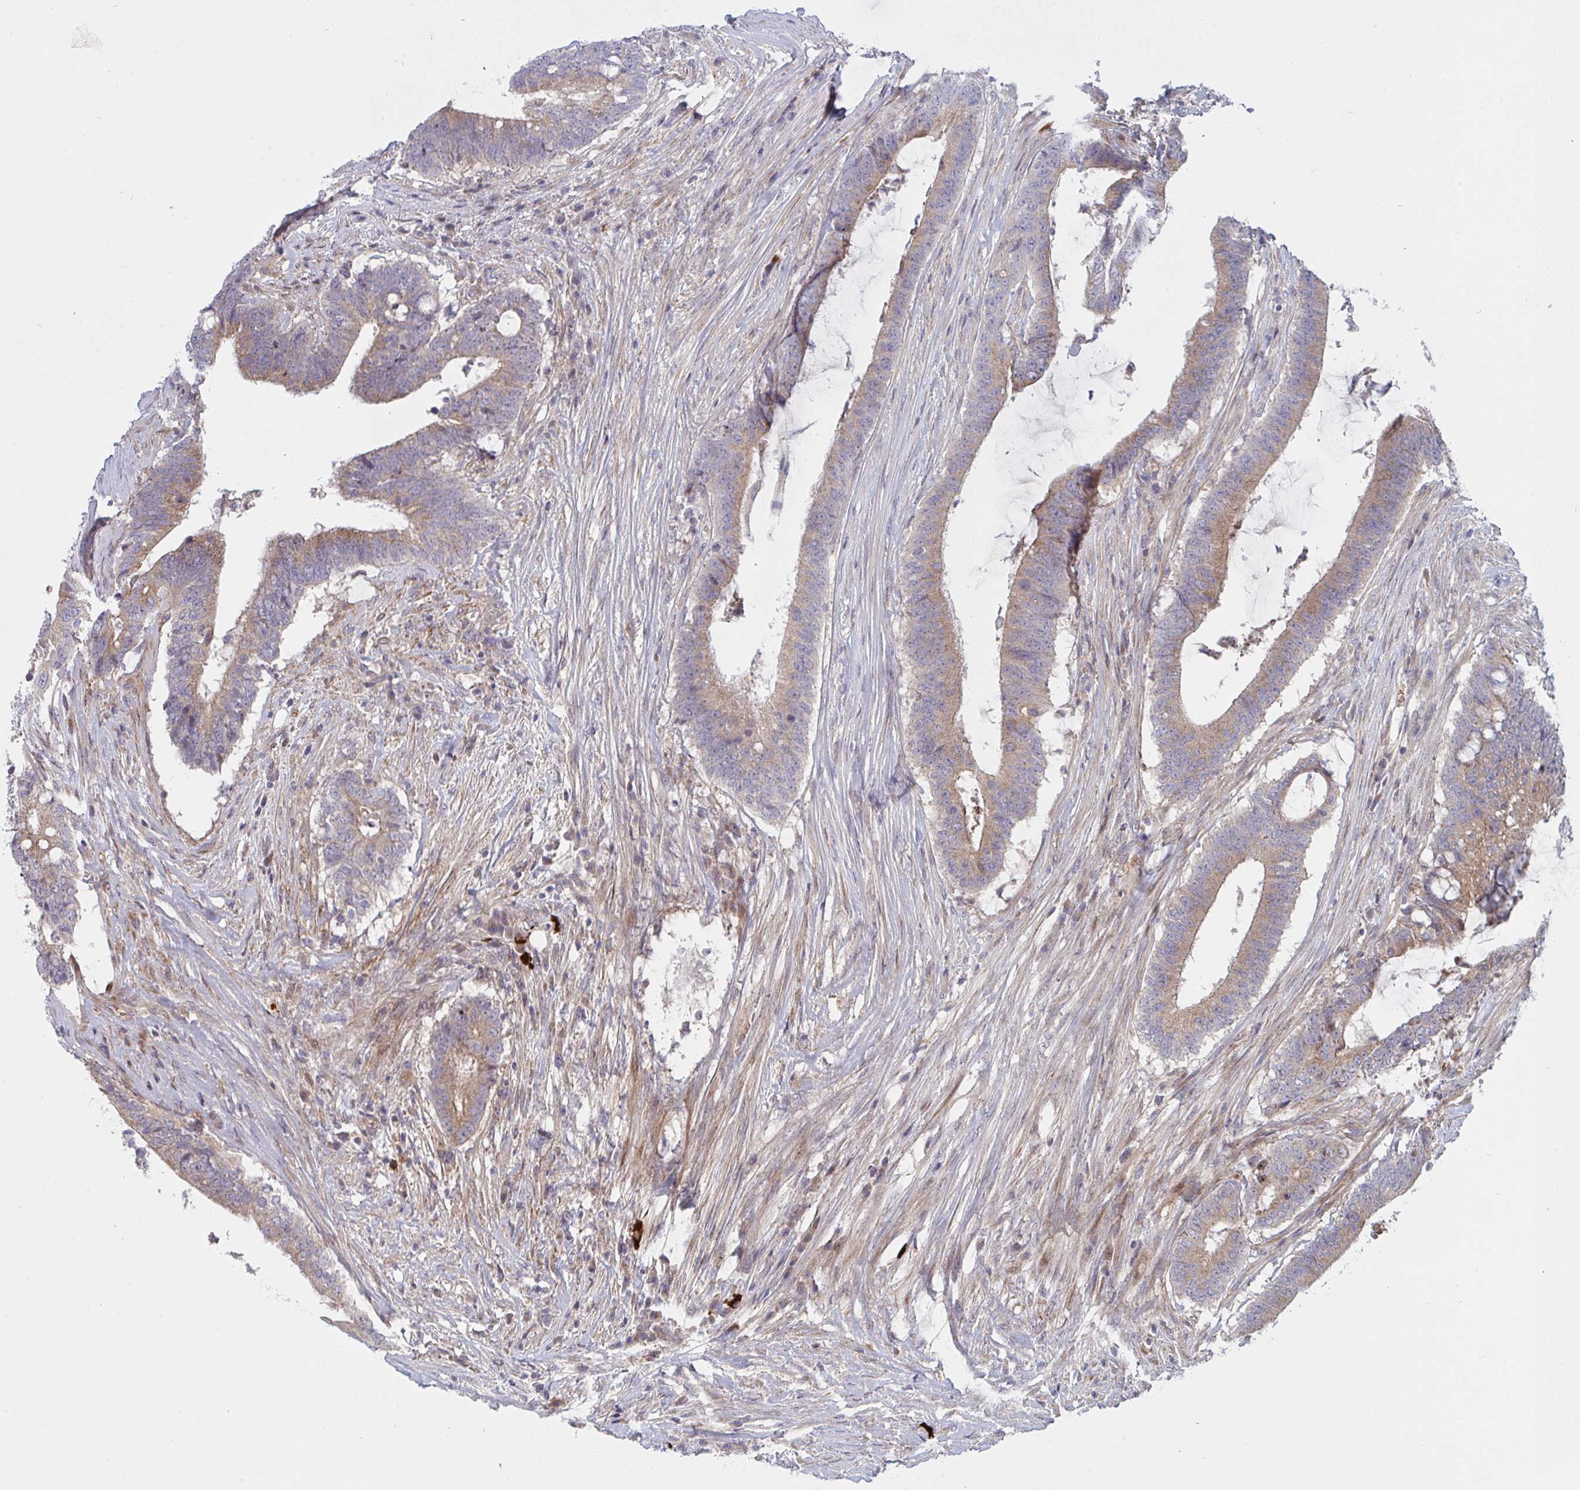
{"staining": {"intensity": "moderate", "quantity": ">75%", "location": "cytoplasmic/membranous"}, "tissue": "colorectal cancer", "cell_type": "Tumor cells", "image_type": "cancer", "snomed": [{"axis": "morphology", "description": "Adenocarcinoma, NOS"}, {"axis": "topography", "description": "Colon"}], "caption": "Brown immunohistochemical staining in human adenocarcinoma (colorectal) exhibits moderate cytoplasmic/membranous expression in approximately >75% of tumor cells.", "gene": "TNFSF4", "patient": {"sex": "female", "age": 43}}